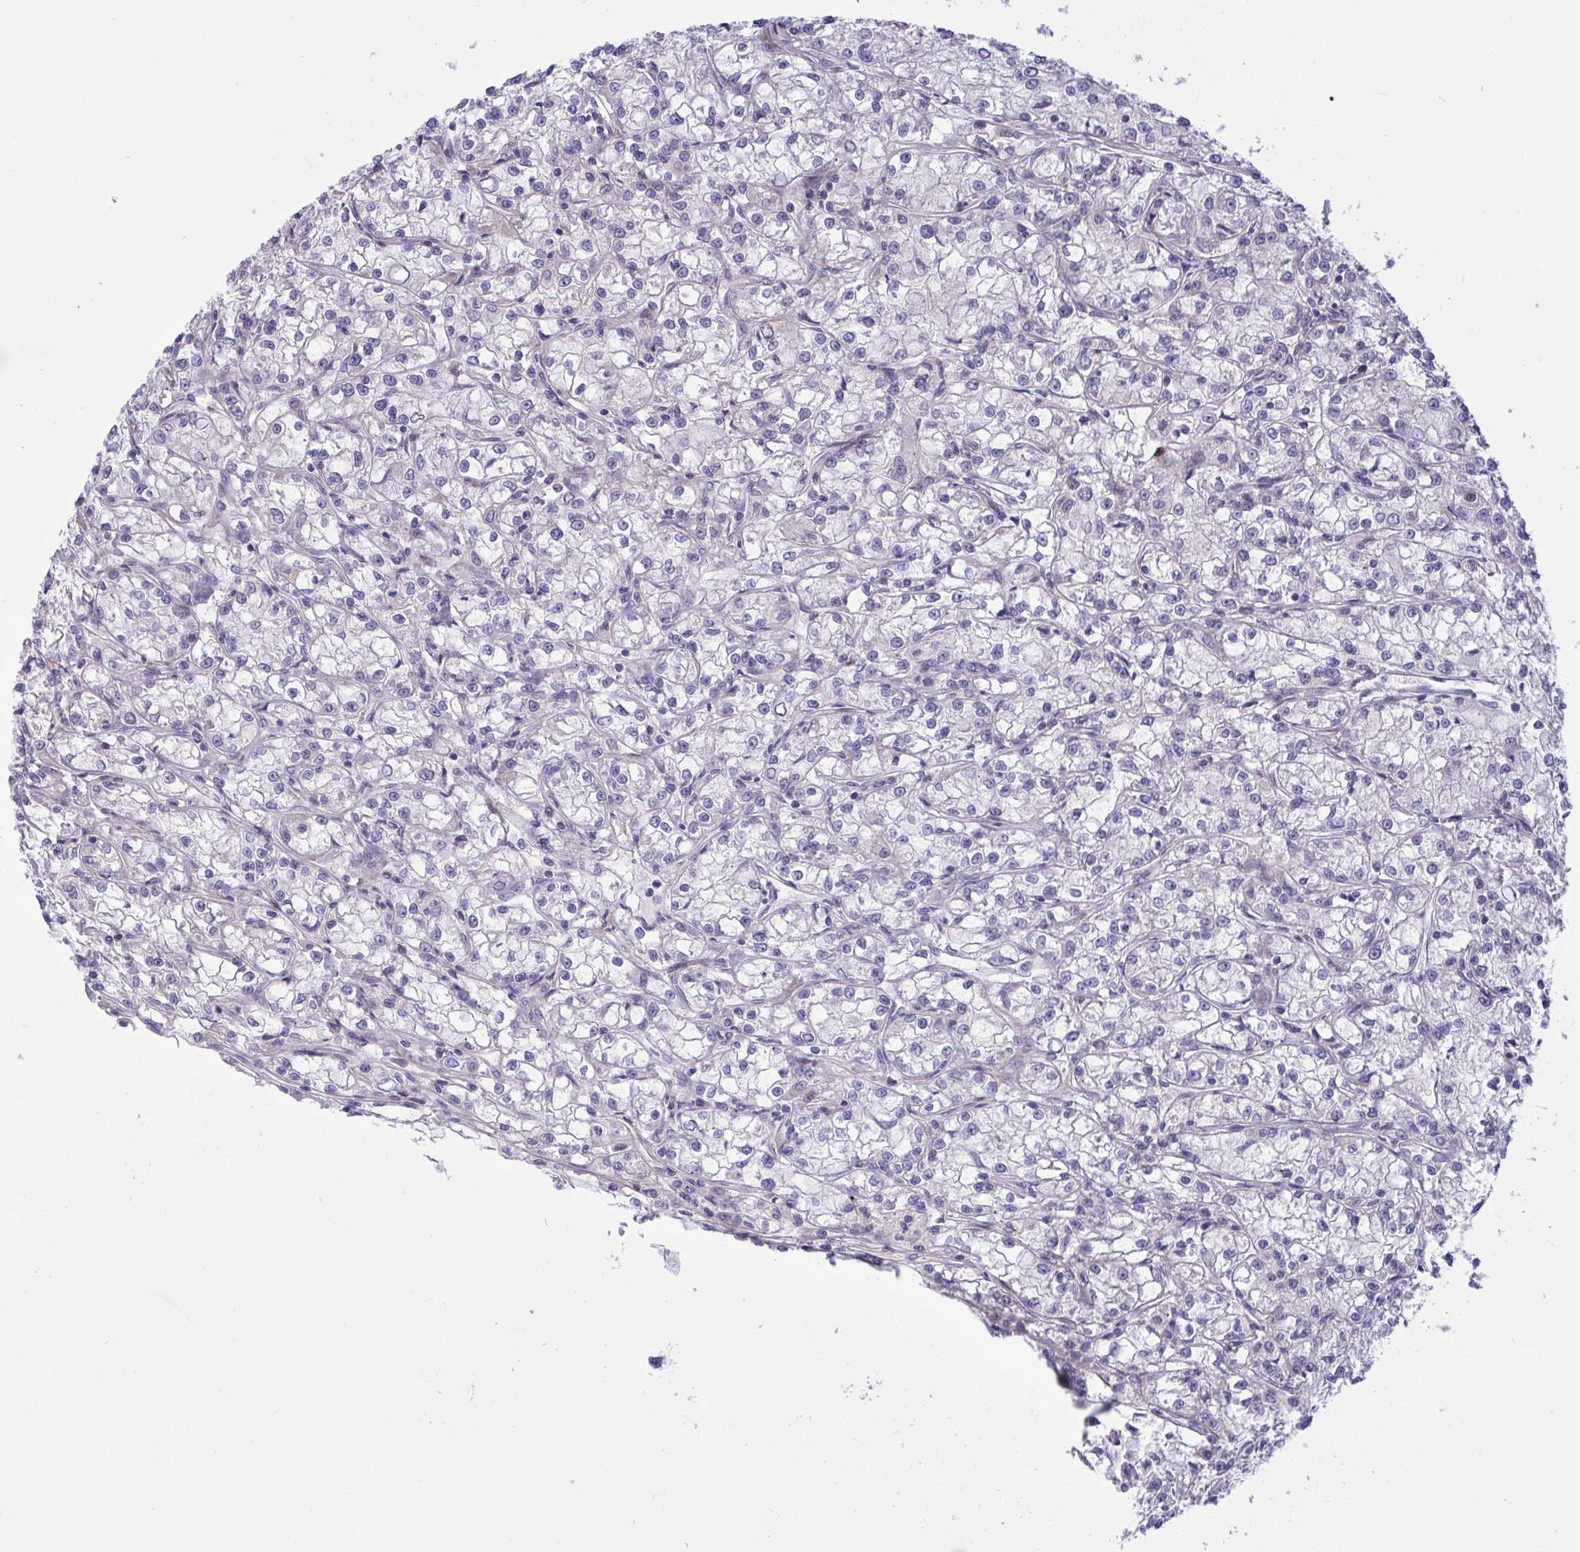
{"staining": {"intensity": "negative", "quantity": "none", "location": "none"}, "tissue": "renal cancer", "cell_type": "Tumor cells", "image_type": "cancer", "snomed": [{"axis": "morphology", "description": "Adenocarcinoma, NOS"}, {"axis": "topography", "description": "Kidney"}], "caption": "Immunohistochemistry photomicrograph of renal cancer stained for a protein (brown), which demonstrates no expression in tumor cells. (DAB immunohistochemistry (IHC) with hematoxylin counter stain).", "gene": "NTN1", "patient": {"sex": "female", "age": 59}}